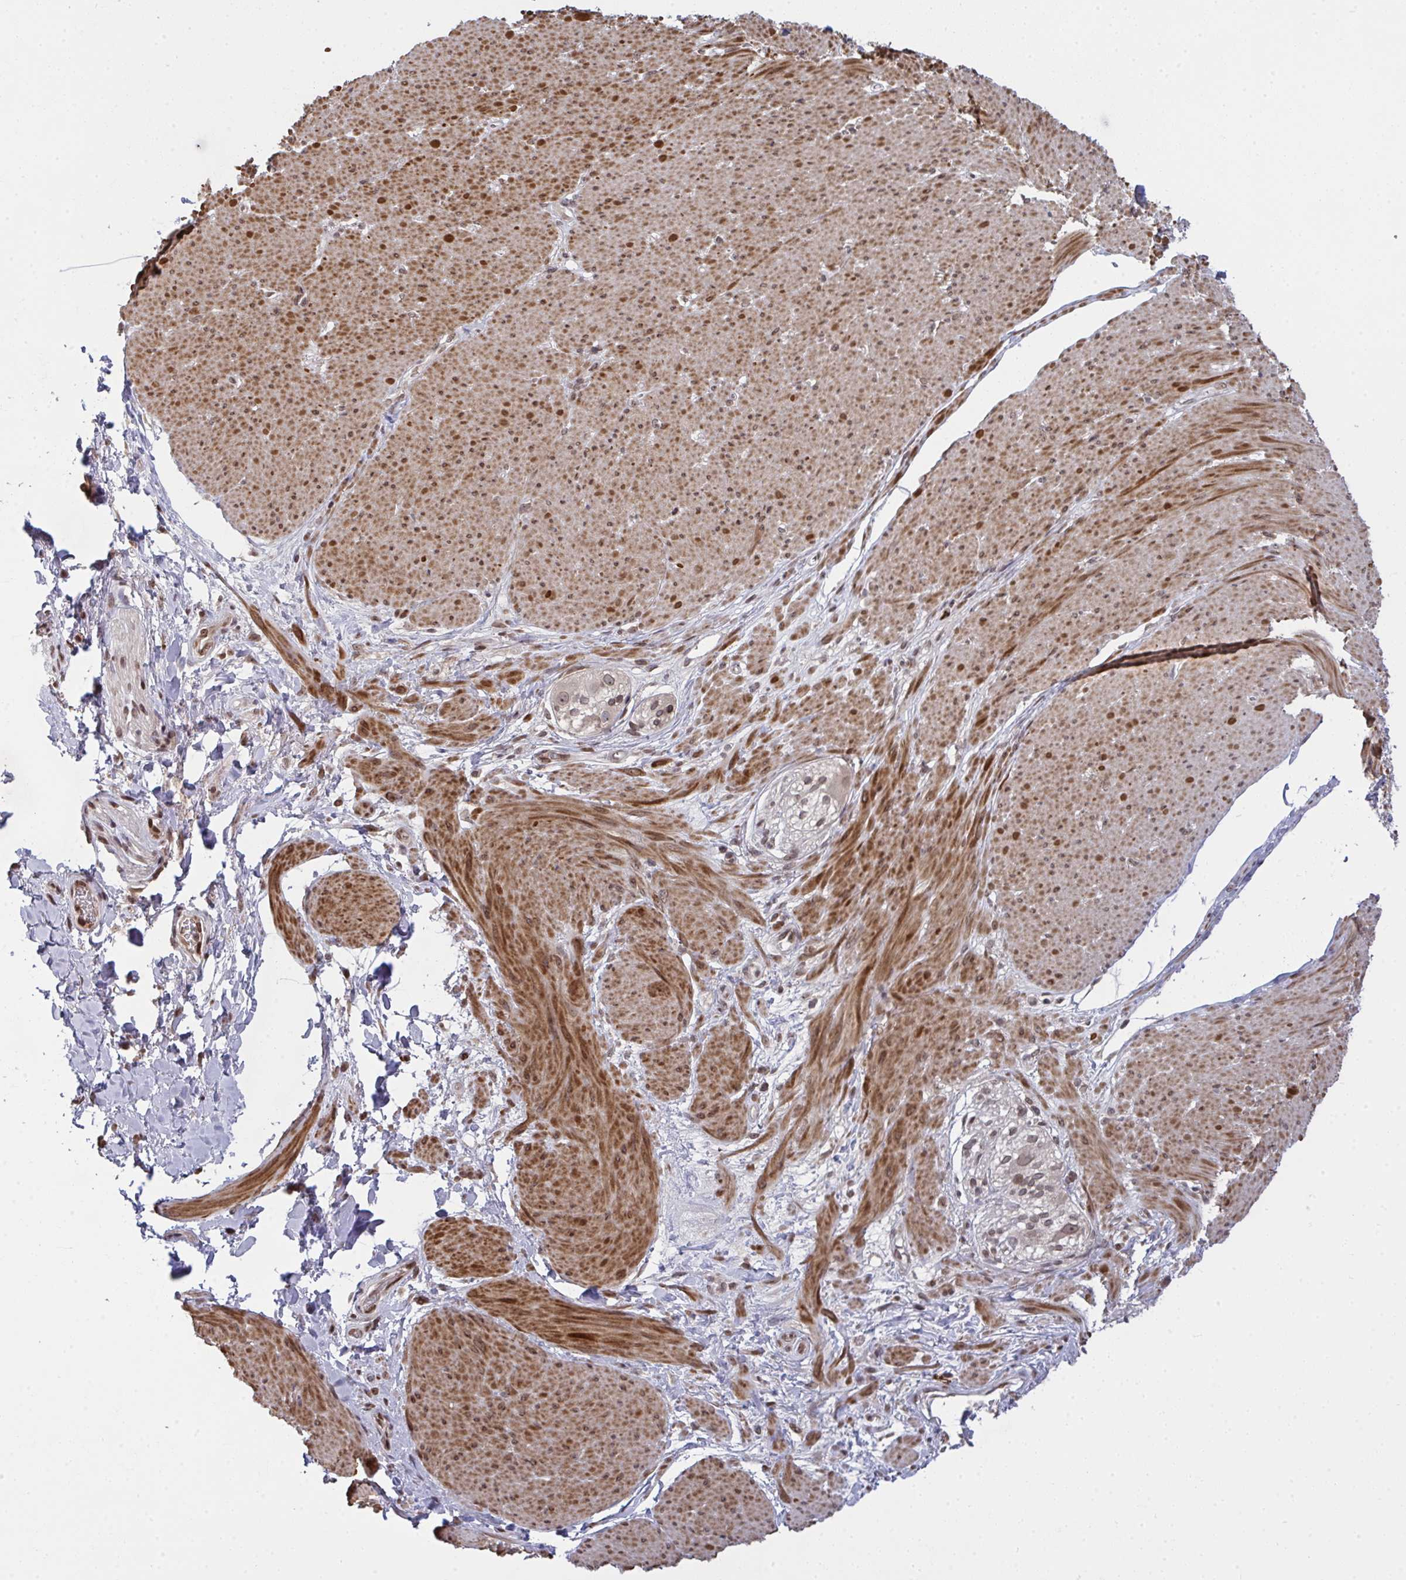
{"staining": {"intensity": "moderate", "quantity": ">75%", "location": "cytoplasmic/membranous,nuclear"}, "tissue": "smooth muscle", "cell_type": "Smooth muscle cells", "image_type": "normal", "snomed": [{"axis": "morphology", "description": "Normal tissue, NOS"}, {"axis": "topography", "description": "Smooth muscle"}, {"axis": "topography", "description": "Rectum"}], "caption": "Immunohistochemical staining of benign smooth muscle reveals moderate cytoplasmic/membranous,nuclear protein positivity in about >75% of smooth muscle cells.", "gene": "UXT", "patient": {"sex": "male", "age": 53}}